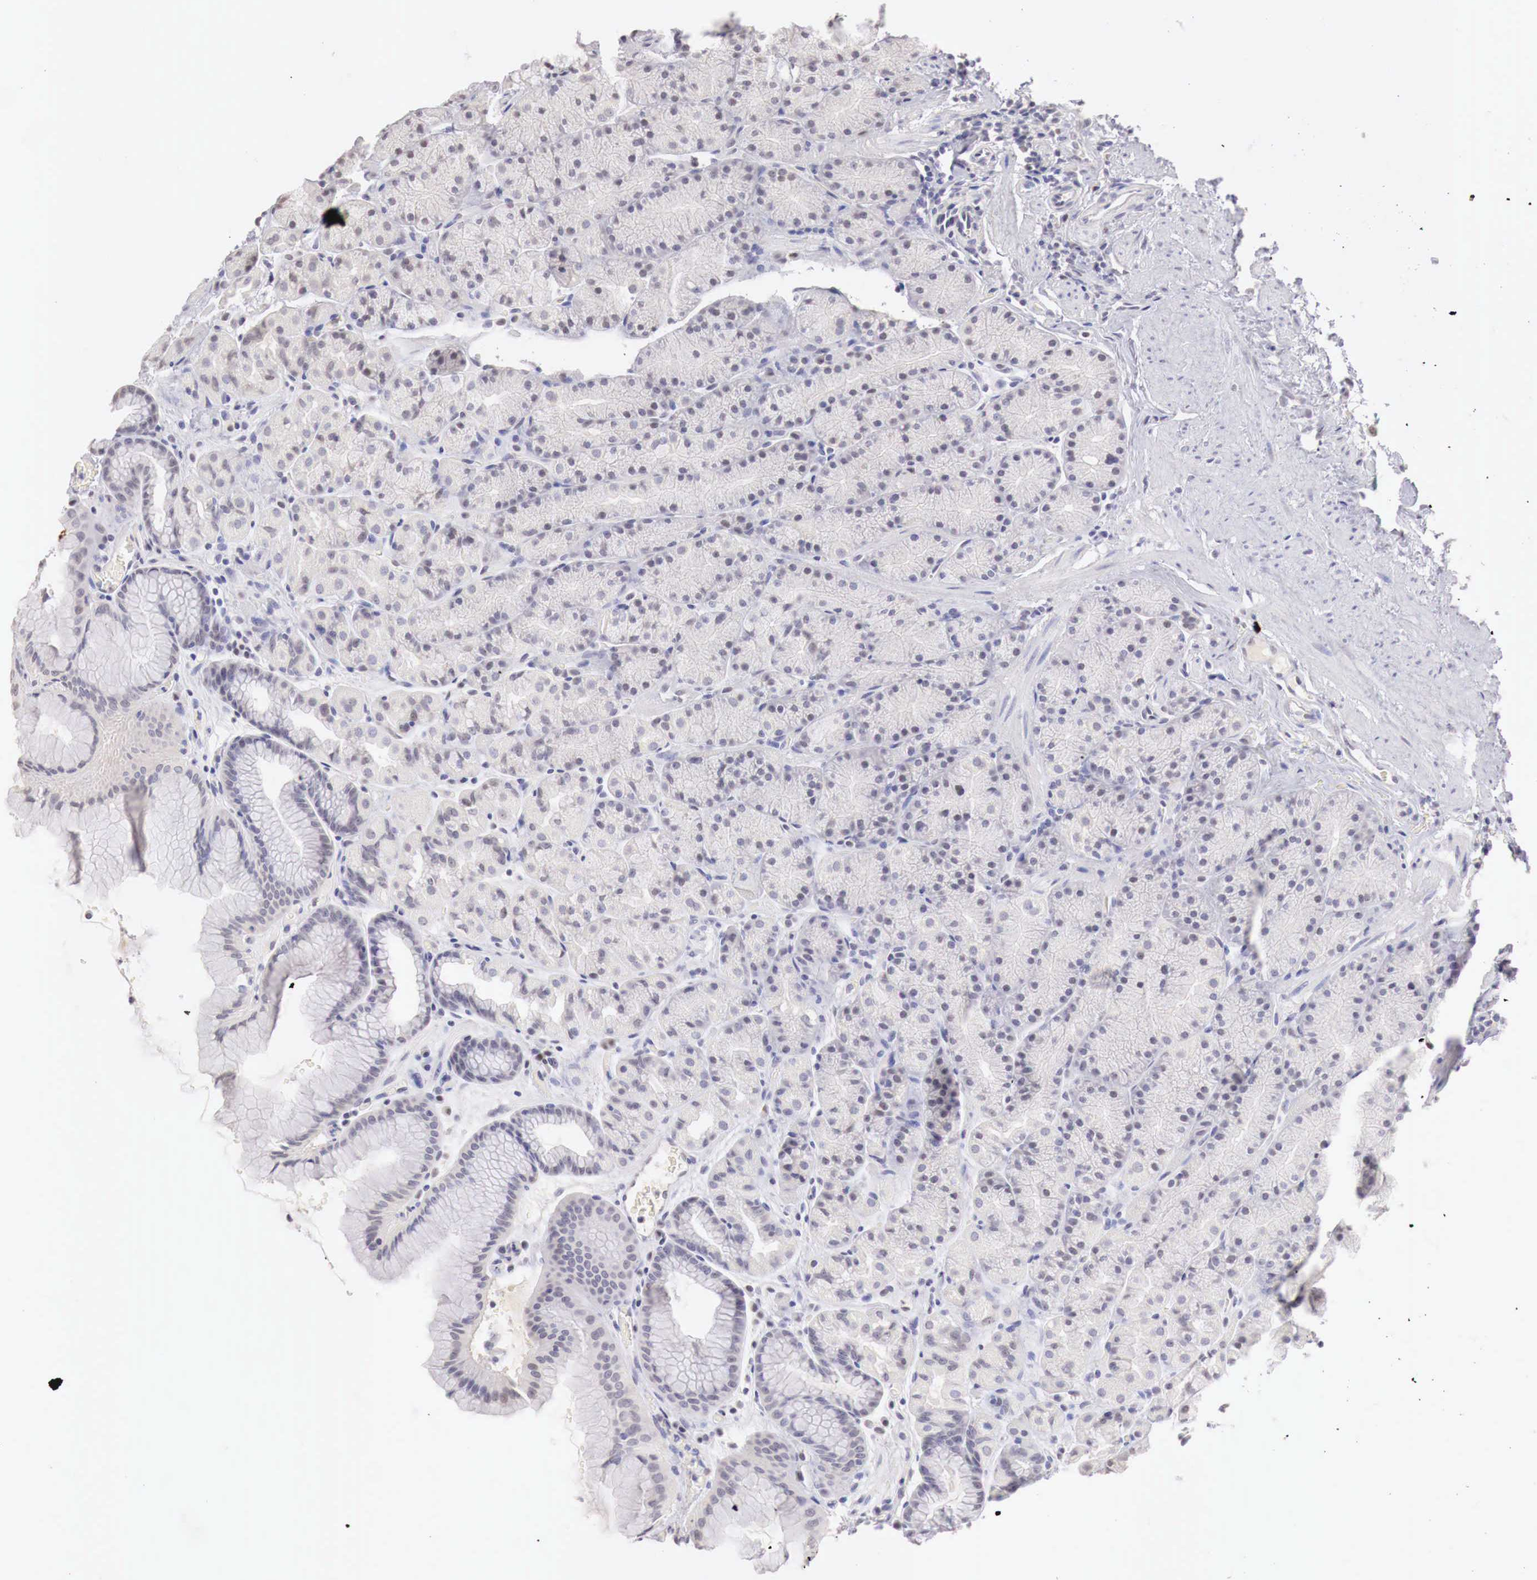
{"staining": {"intensity": "negative", "quantity": "none", "location": "none"}, "tissue": "stomach", "cell_type": "Glandular cells", "image_type": "normal", "snomed": [{"axis": "morphology", "description": "Normal tissue, NOS"}, {"axis": "topography", "description": "Stomach, upper"}], "caption": "Stomach was stained to show a protein in brown. There is no significant positivity in glandular cells.", "gene": "UBA1", "patient": {"sex": "male", "age": 72}}